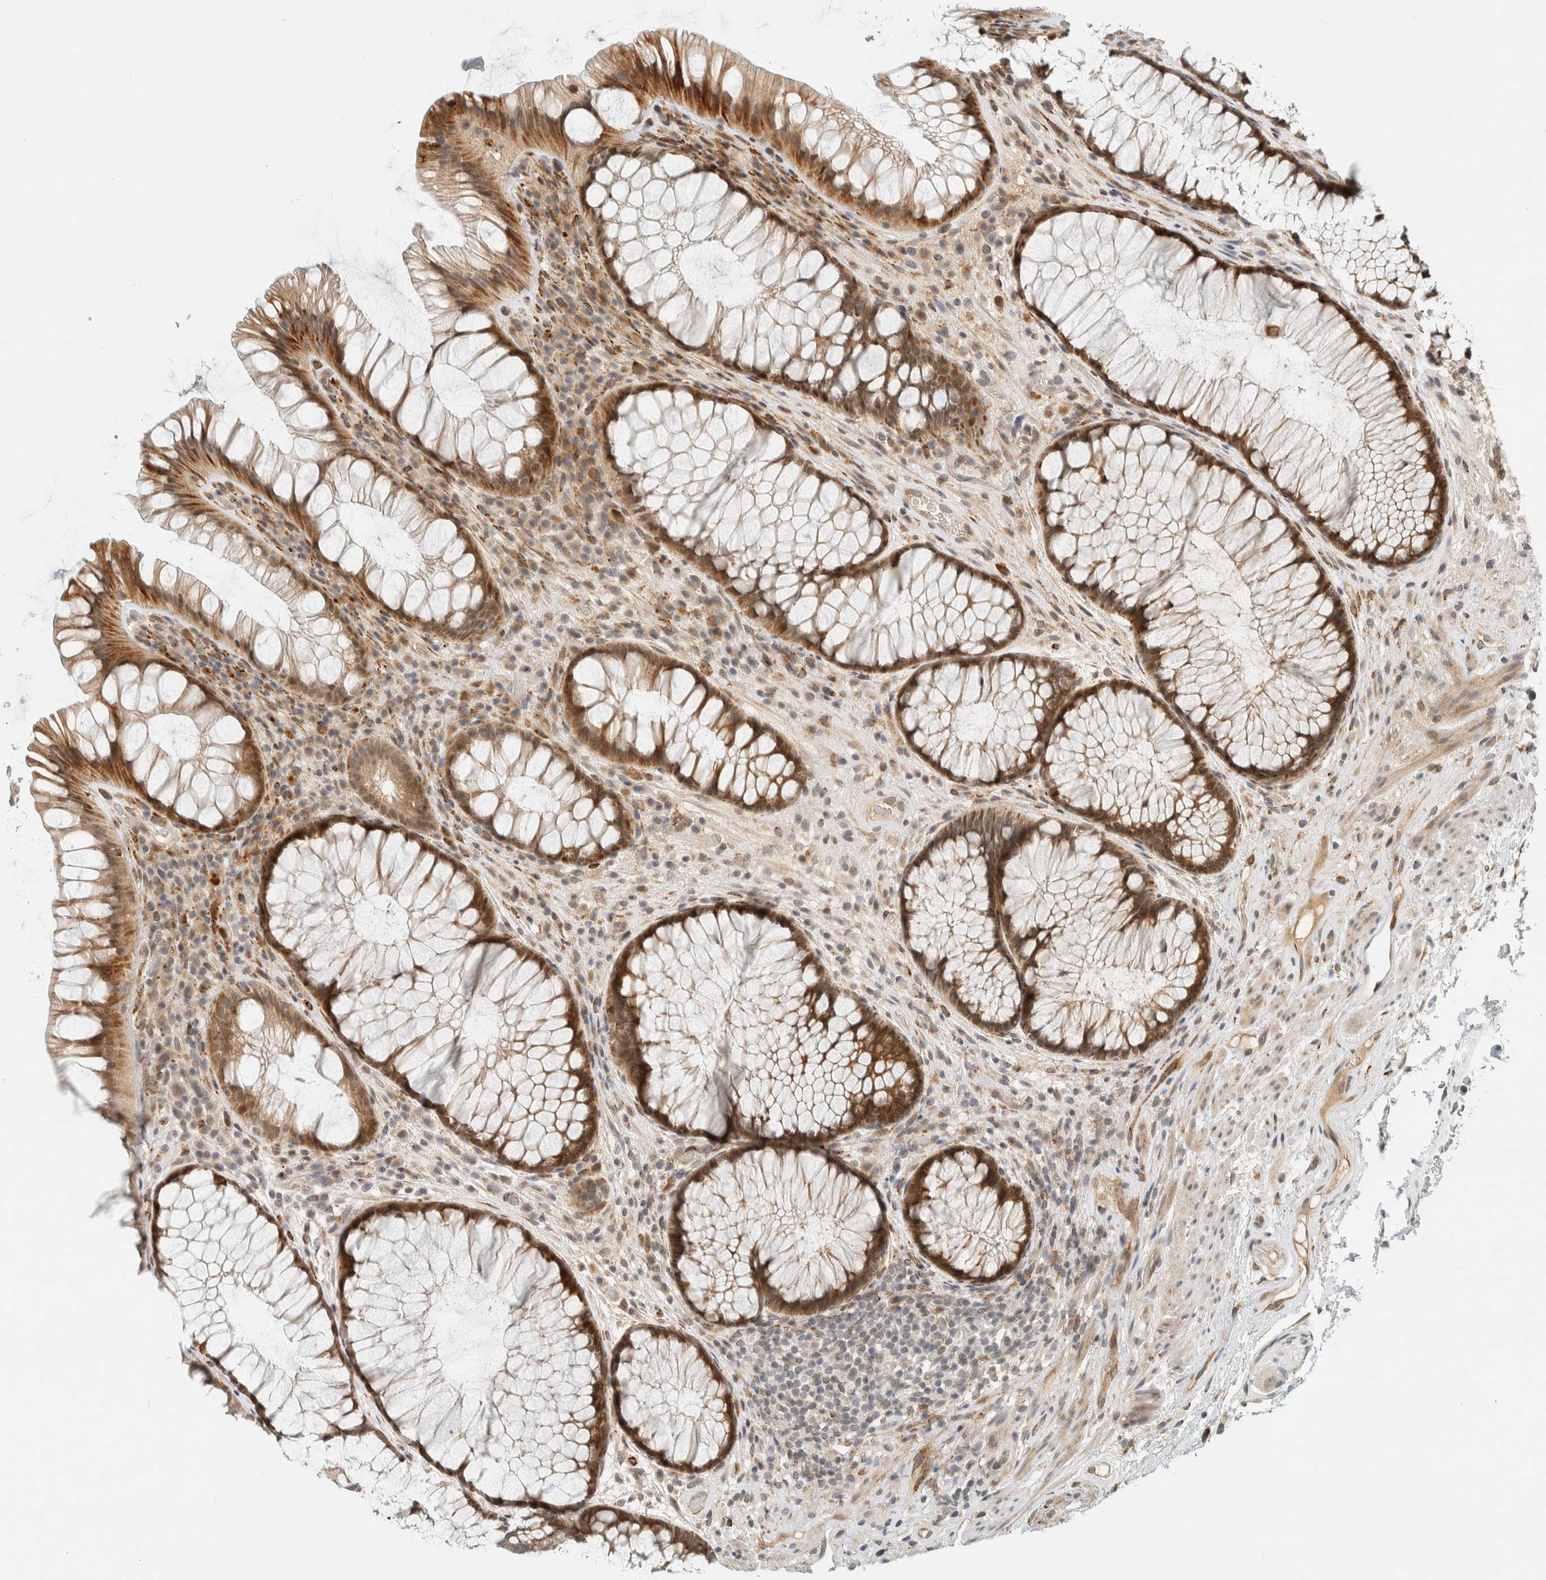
{"staining": {"intensity": "moderate", "quantity": ">75%", "location": "cytoplasmic/membranous"}, "tissue": "rectum", "cell_type": "Glandular cells", "image_type": "normal", "snomed": [{"axis": "morphology", "description": "Normal tissue, NOS"}, {"axis": "topography", "description": "Rectum"}], "caption": "Immunohistochemical staining of normal rectum exhibits >75% levels of moderate cytoplasmic/membranous protein expression in about >75% of glandular cells.", "gene": "ITPRID1", "patient": {"sex": "male", "age": 51}}